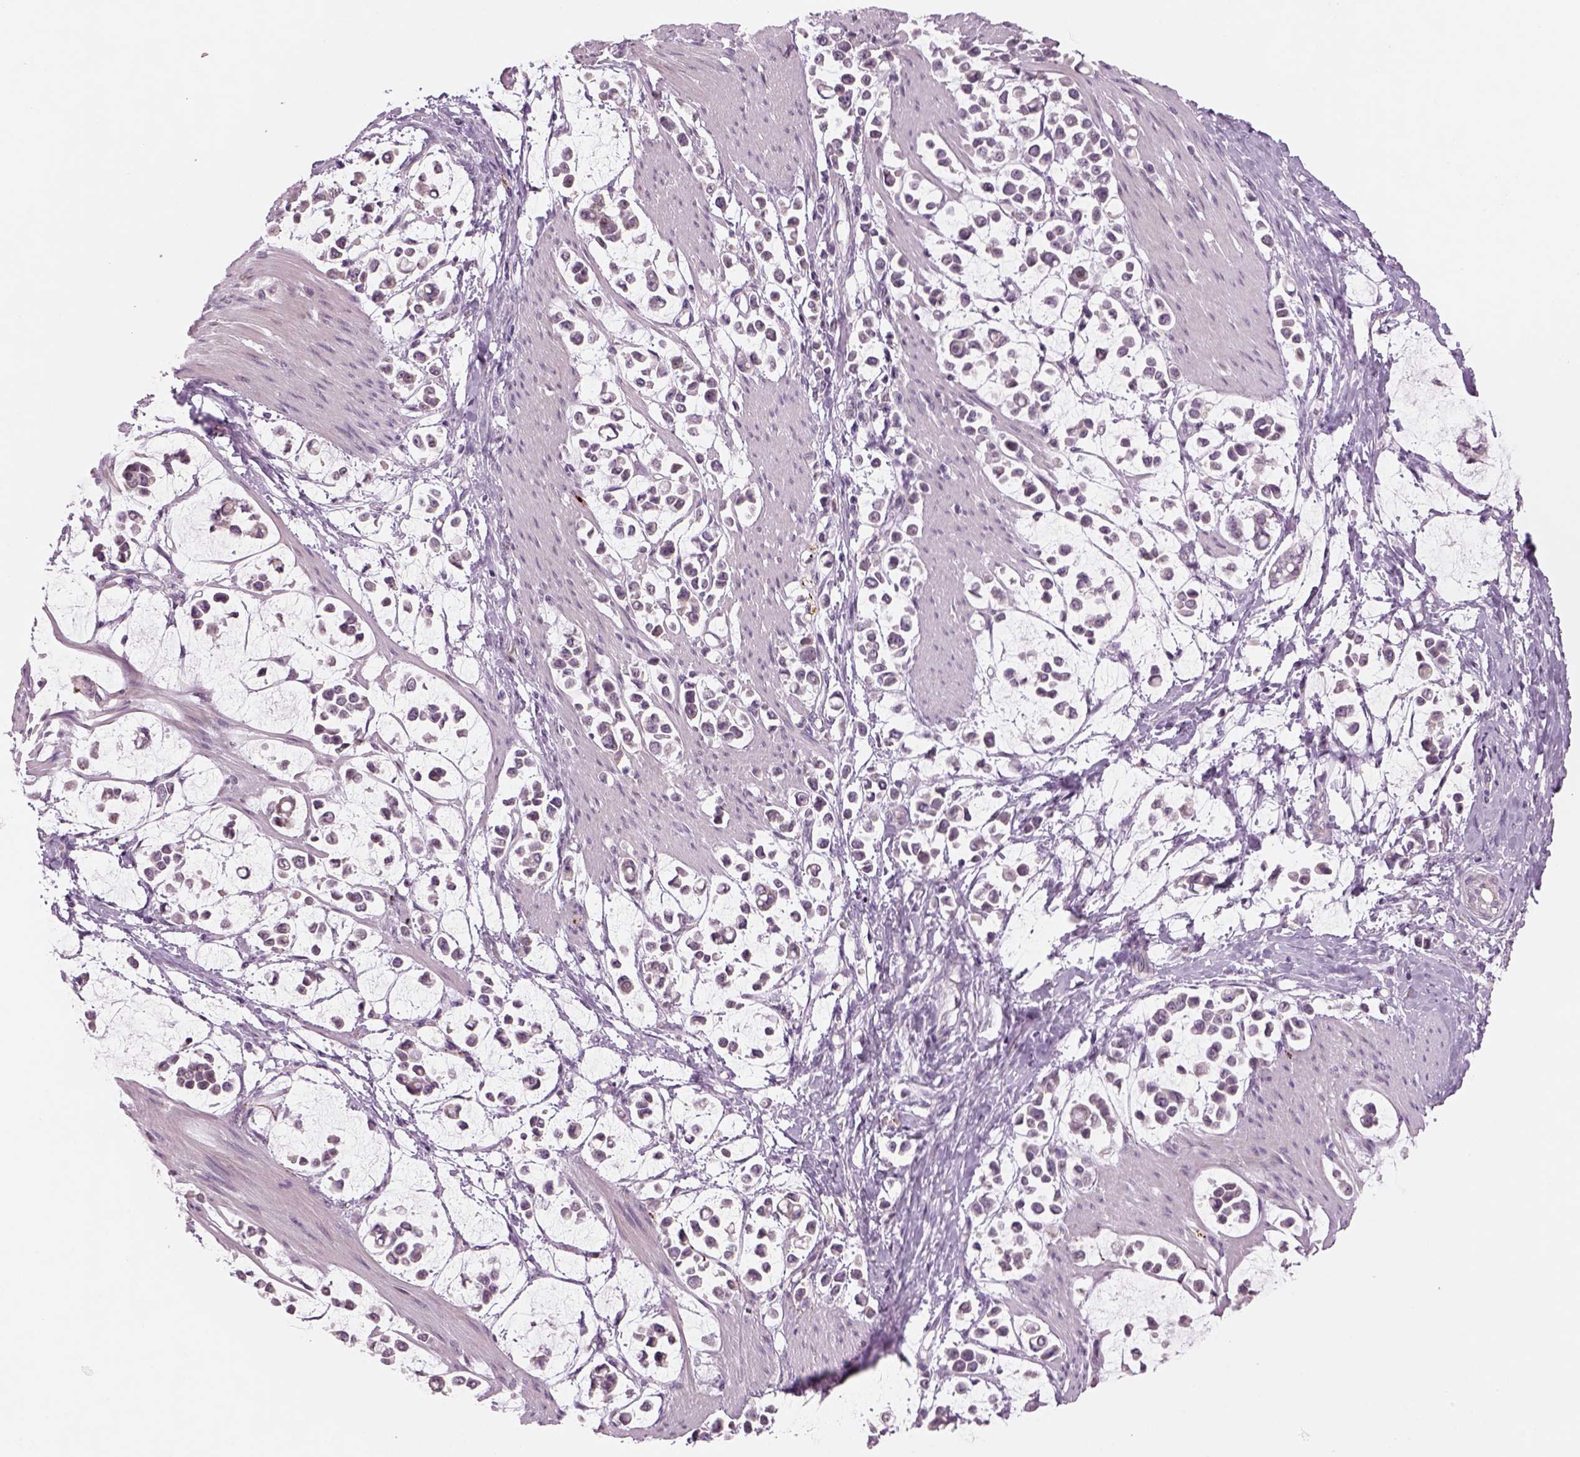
{"staining": {"intensity": "negative", "quantity": "none", "location": "none"}, "tissue": "stomach cancer", "cell_type": "Tumor cells", "image_type": "cancer", "snomed": [{"axis": "morphology", "description": "Adenocarcinoma, NOS"}, {"axis": "topography", "description": "Stomach"}], "caption": "The histopathology image displays no significant positivity in tumor cells of stomach cancer.", "gene": "PENK", "patient": {"sex": "male", "age": 82}}